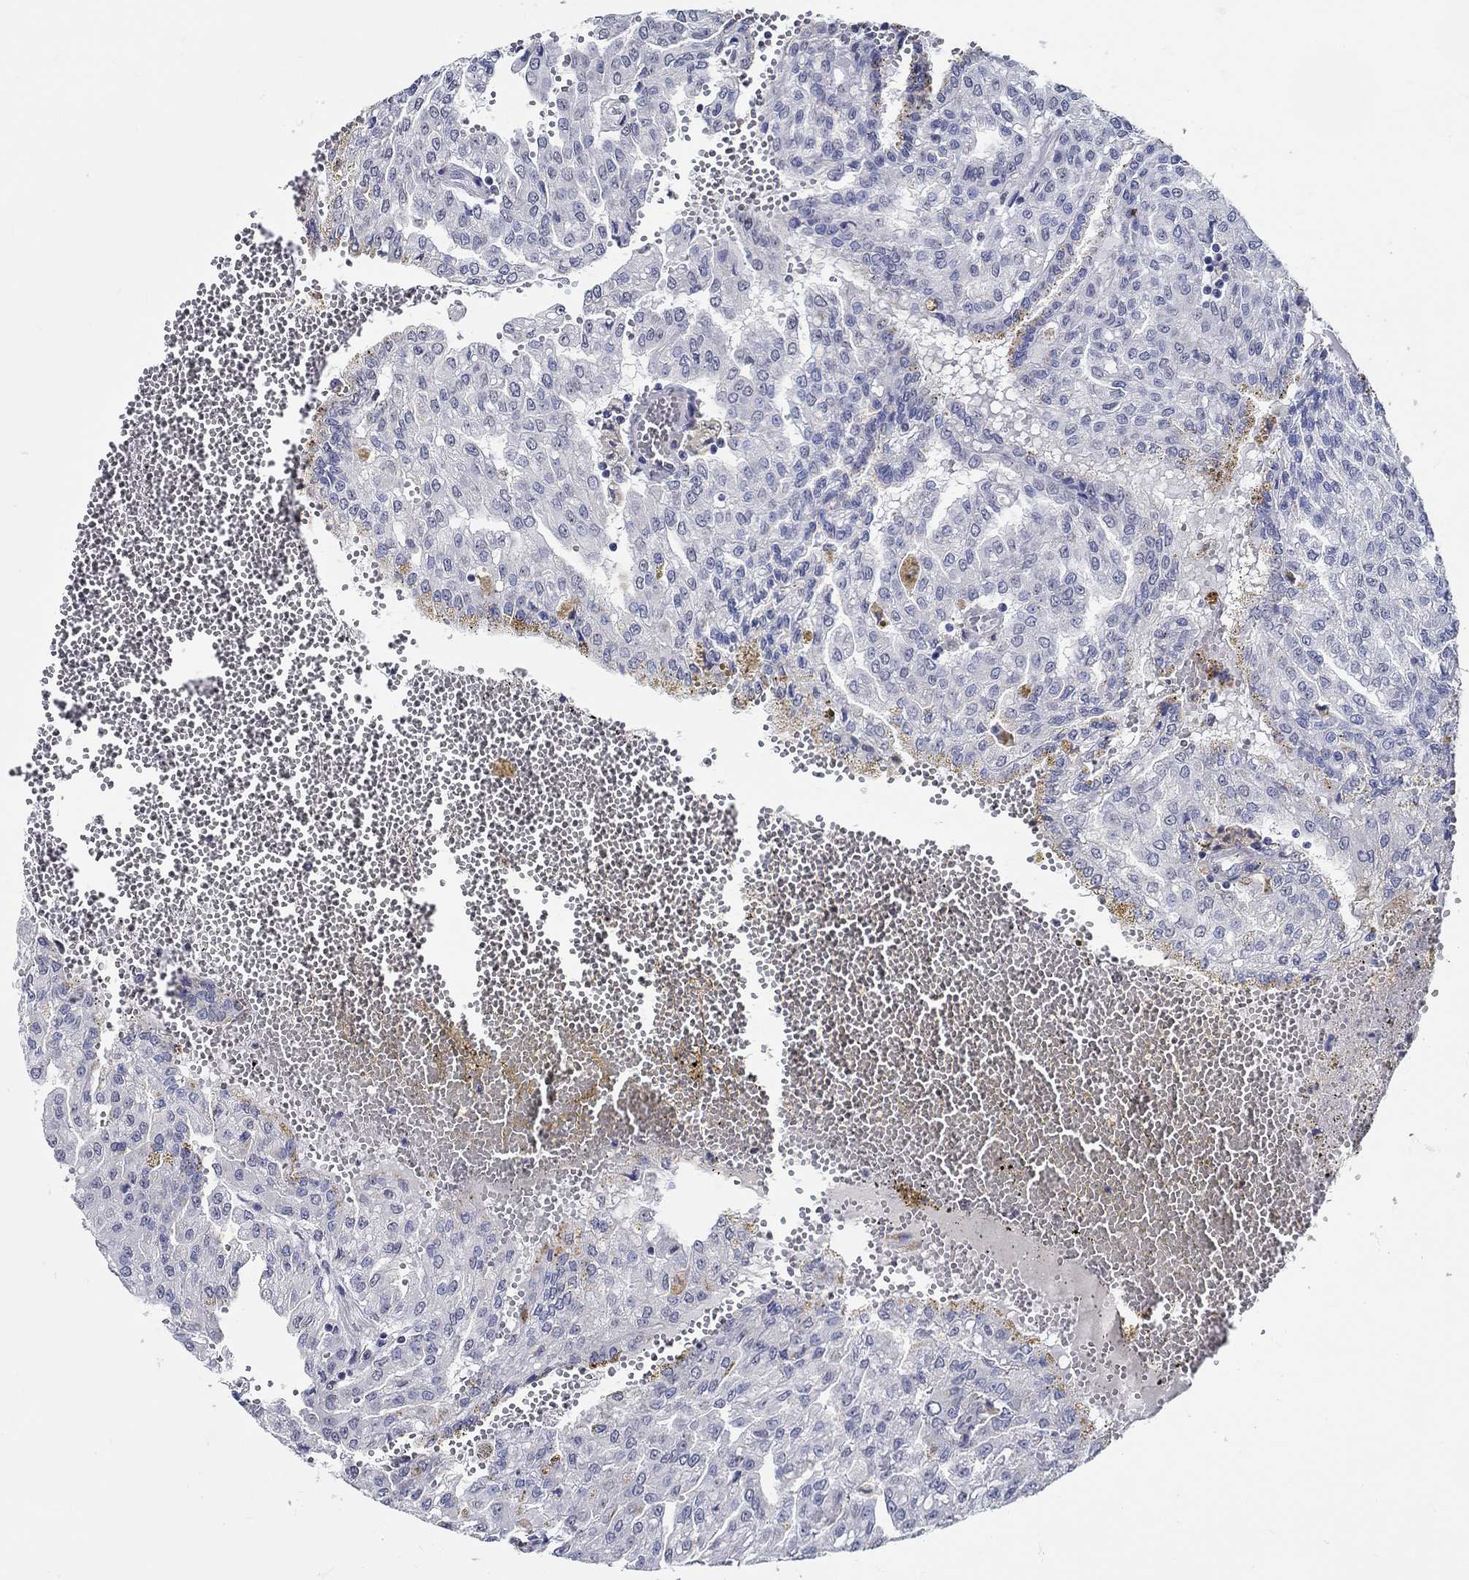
{"staining": {"intensity": "negative", "quantity": "none", "location": "none"}, "tissue": "renal cancer", "cell_type": "Tumor cells", "image_type": "cancer", "snomed": [{"axis": "morphology", "description": "Adenocarcinoma, NOS"}, {"axis": "topography", "description": "Kidney"}], "caption": "High magnification brightfield microscopy of renal cancer (adenocarcinoma) stained with DAB (3,3'-diaminobenzidine) (brown) and counterstained with hematoxylin (blue): tumor cells show no significant expression.", "gene": "PDE1B", "patient": {"sex": "male", "age": 63}}